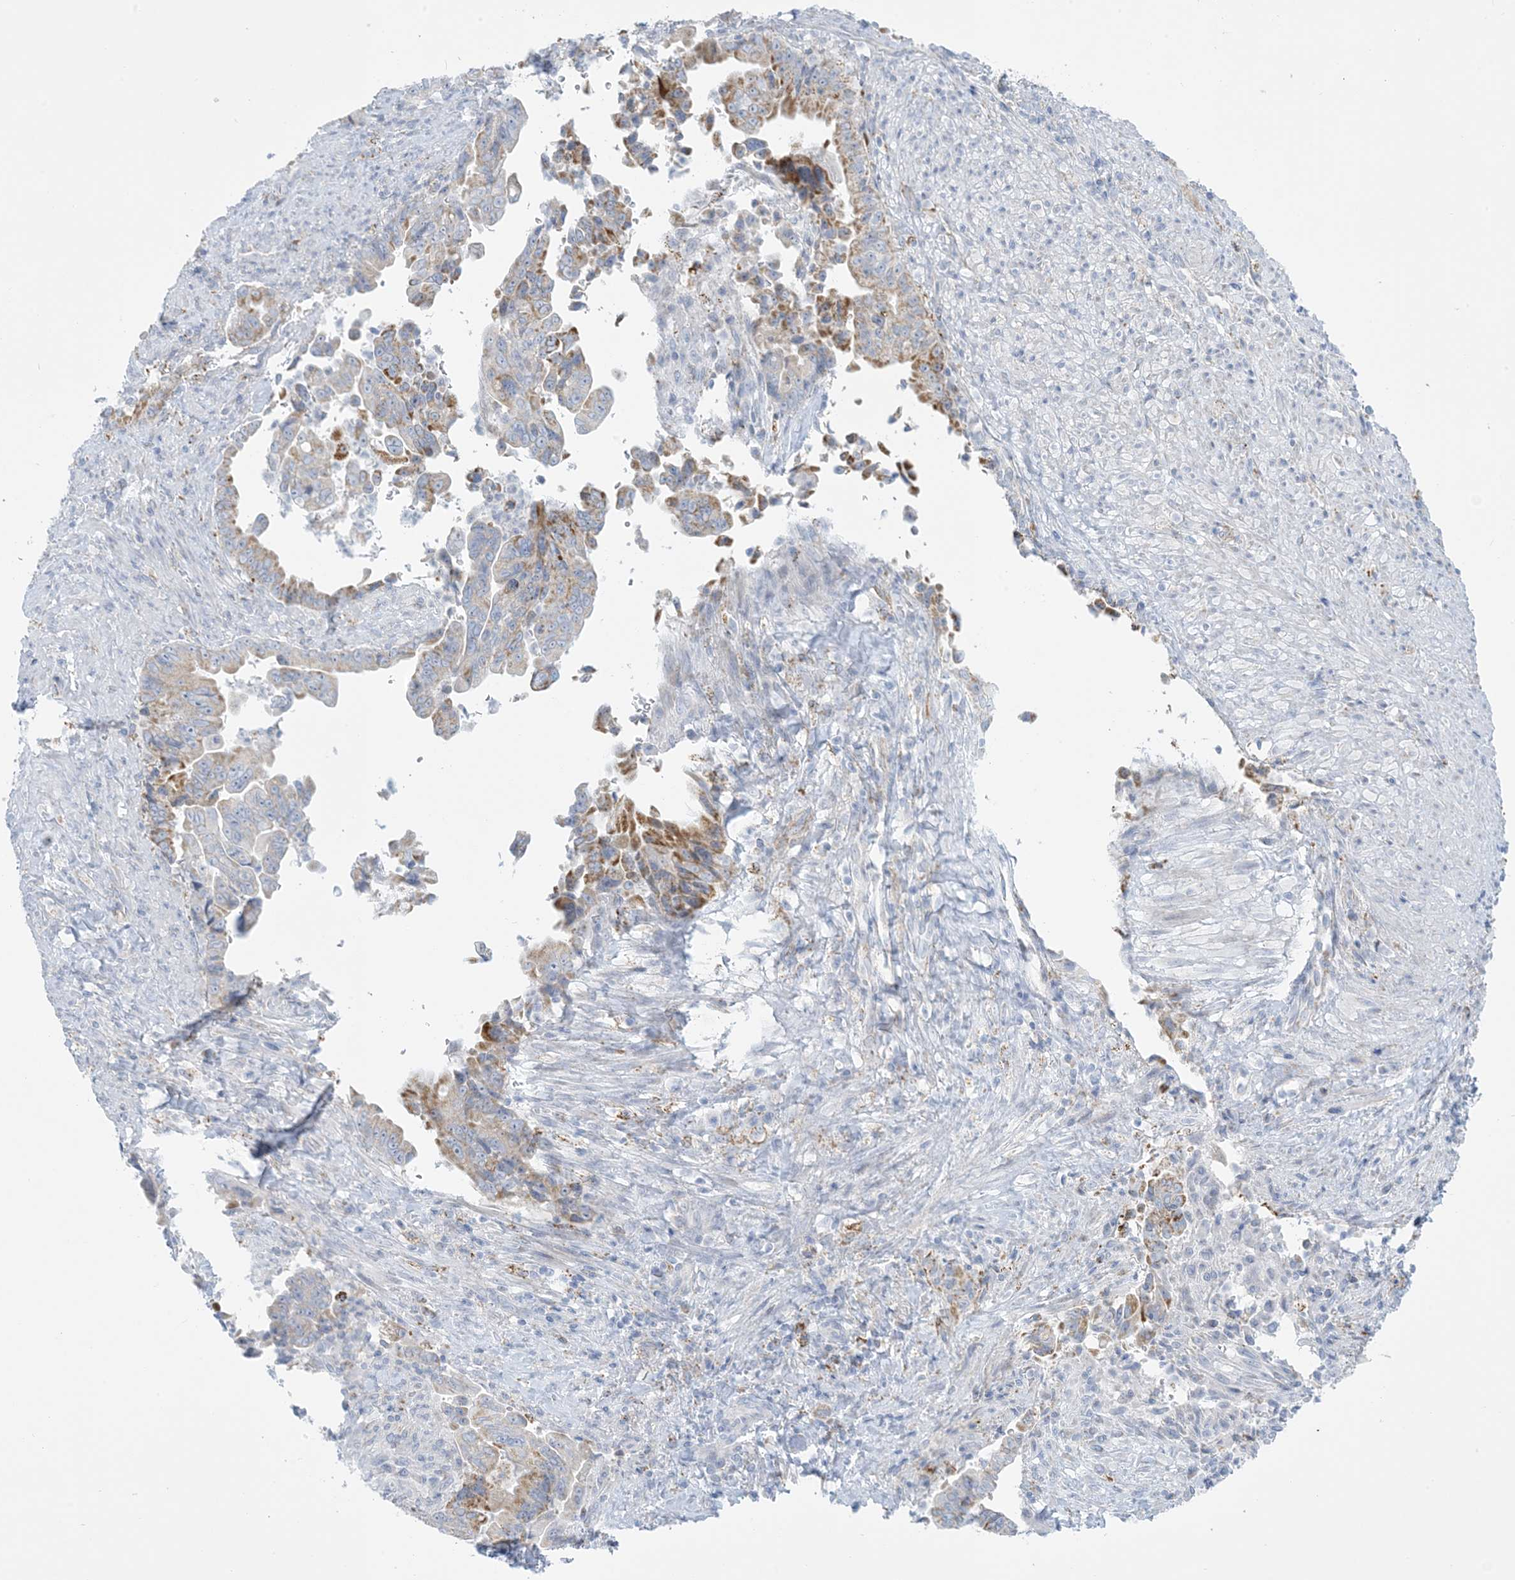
{"staining": {"intensity": "moderate", "quantity": "<25%", "location": "cytoplasmic/membranous"}, "tissue": "pancreatic cancer", "cell_type": "Tumor cells", "image_type": "cancer", "snomed": [{"axis": "morphology", "description": "Adenocarcinoma, NOS"}, {"axis": "topography", "description": "Pancreas"}], "caption": "An image of pancreatic cancer (adenocarcinoma) stained for a protein displays moderate cytoplasmic/membranous brown staining in tumor cells.", "gene": "ZDHHC4", "patient": {"sex": "male", "age": 70}}